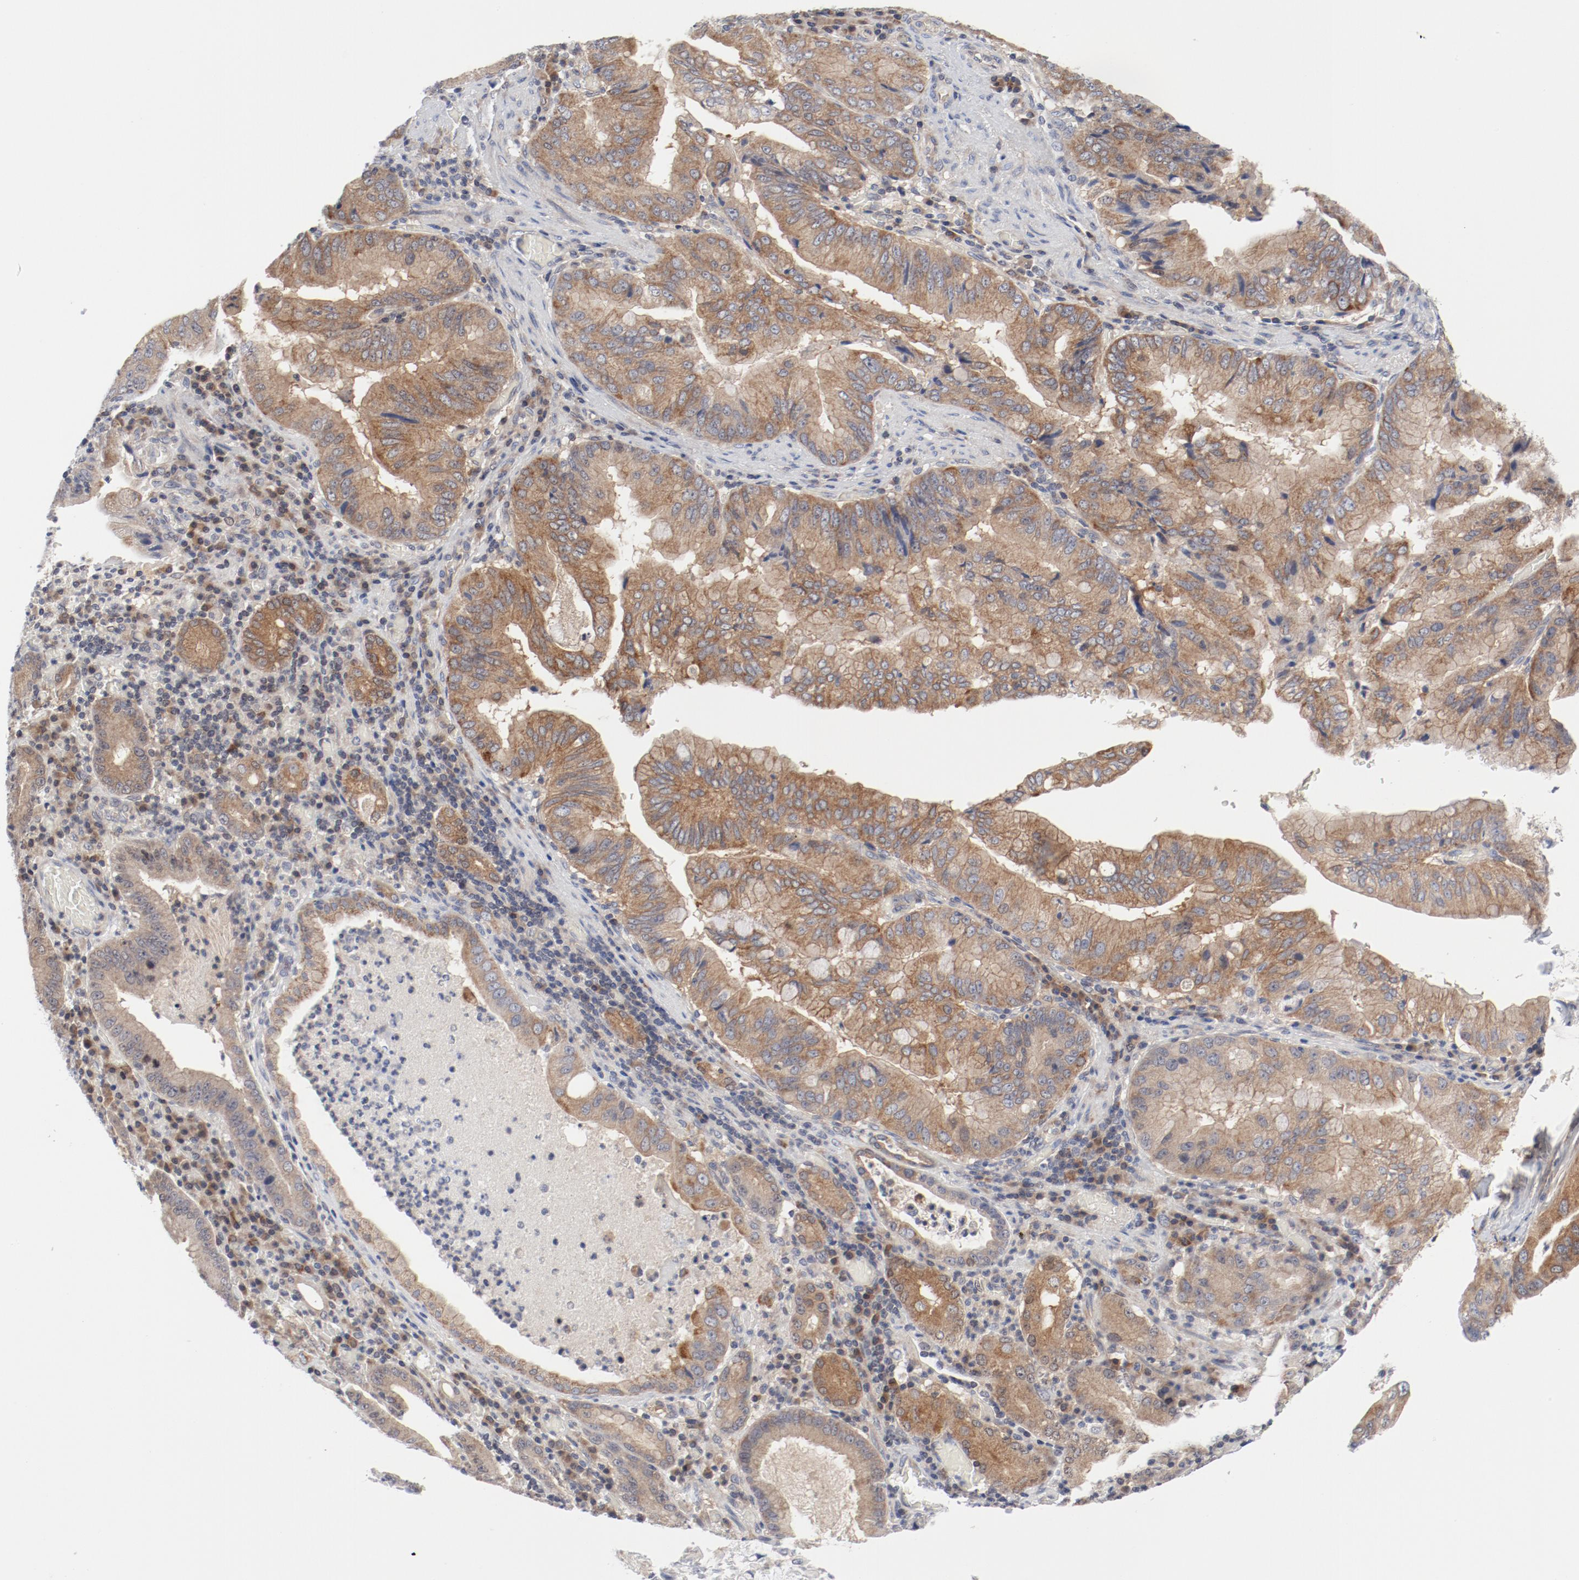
{"staining": {"intensity": "strong", "quantity": ">75%", "location": "cytoplasmic/membranous"}, "tissue": "stomach cancer", "cell_type": "Tumor cells", "image_type": "cancer", "snomed": [{"axis": "morphology", "description": "Adenocarcinoma, NOS"}, {"axis": "topography", "description": "Stomach, upper"}], "caption": "Stomach adenocarcinoma stained with DAB IHC reveals high levels of strong cytoplasmic/membranous staining in about >75% of tumor cells.", "gene": "BAD", "patient": {"sex": "male", "age": 80}}